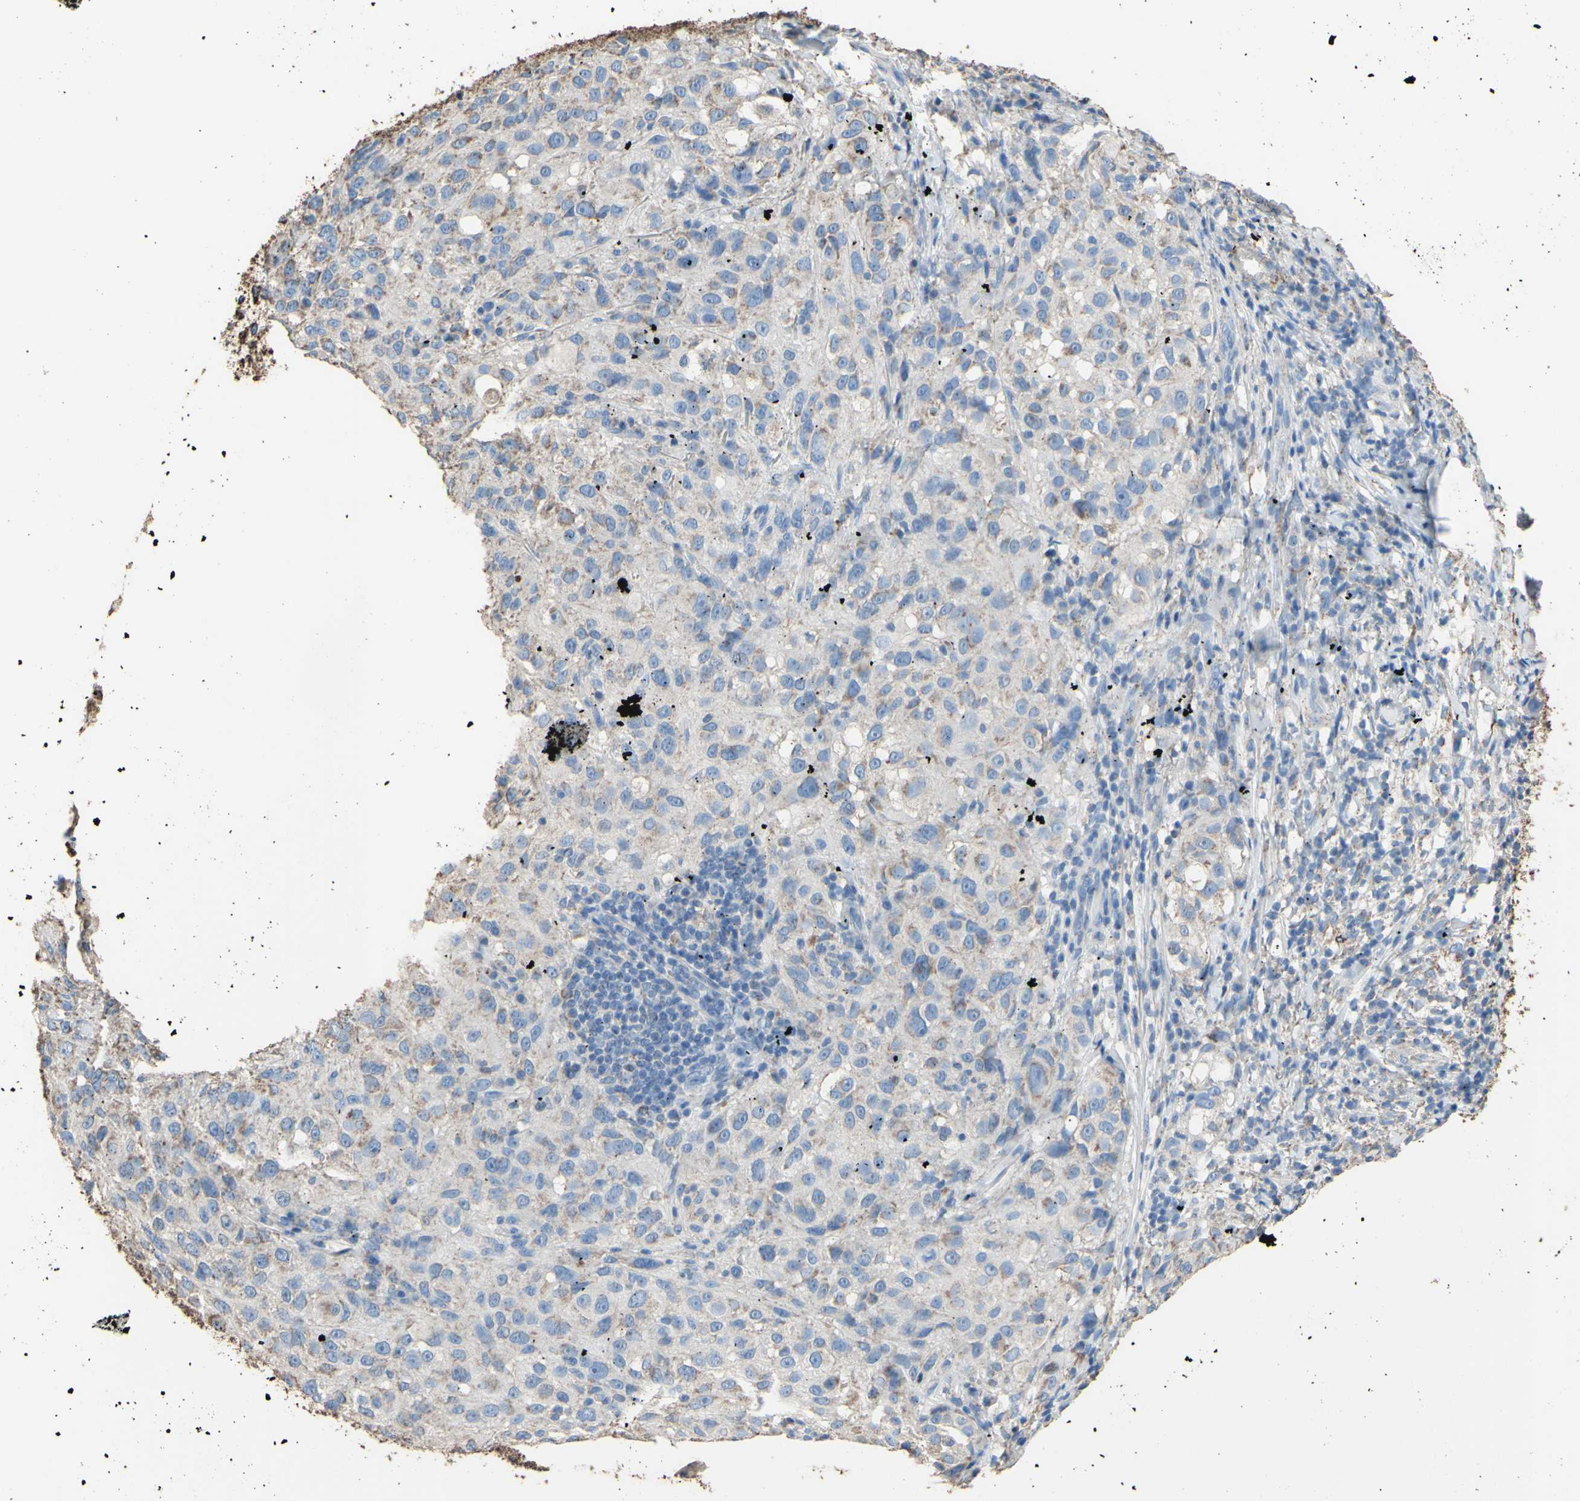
{"staining": {"intensity": "weak", "quantity": "25%-75%", "location": "cytoplasmic/membranous"}, "tissue": "melanoma", "cell_type": "Tumor cells", "image_type": "cancer", "snomed": [{"axis": "morphology", "description": "Necrosis, NOS"}, {"axis": "morphology", "description": "Malignant melanoma, NOS"}, {"axis": "topography", "description": "Skin"}], "caption": "Melanoma stained with IHC demonstrates weak cytoplasmic/membranous staining in approximately 25%-75% of tumor cells.", "gene": "CMKLR2", "patient": {"sex": "female", "age": 87}}